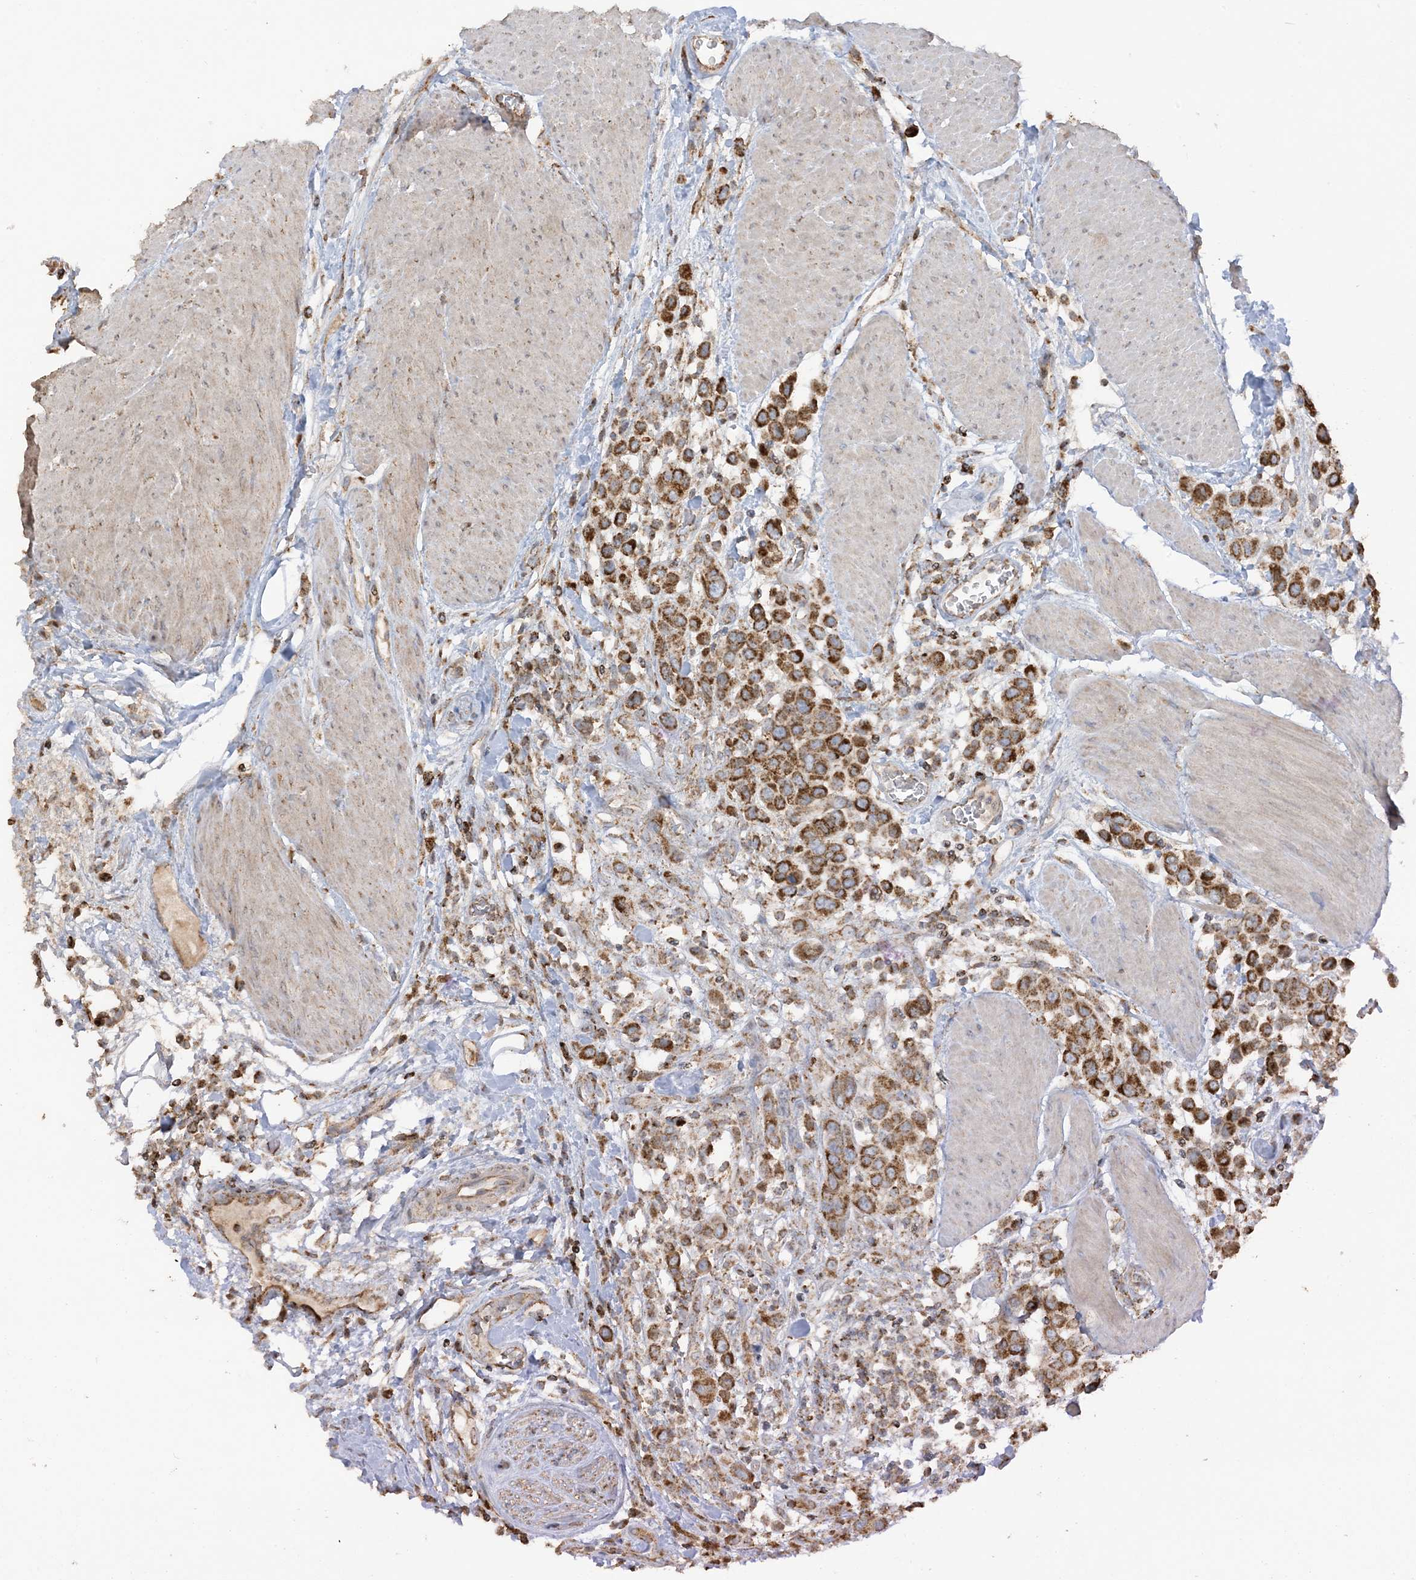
{"staining": {"intensity": "moderate", "quantity": ">75%", "location": "cytoplasmic/membranous"}, "tissue": "urothelial cancer", "cell_type": "Tumor cells", "image_type": "cancer", "snomed": [{"axis": "morphology", "description": "Urothelial carcinoma, High grade"}, {"axis": "topography", "description": "Urinary bladder"}], "caption": "Immunohistochemistry of high-grade urothelial carcinoma shows medium levels of moderate cytoplasmic/membranous staining in approximately >75% of tumor cells. (DAB (3,3'-diaminobenzidine) IHC with brightfield microscopy, high magnification).", "gene": "AGA", "patient": {"sex": "male", "age": 50}}